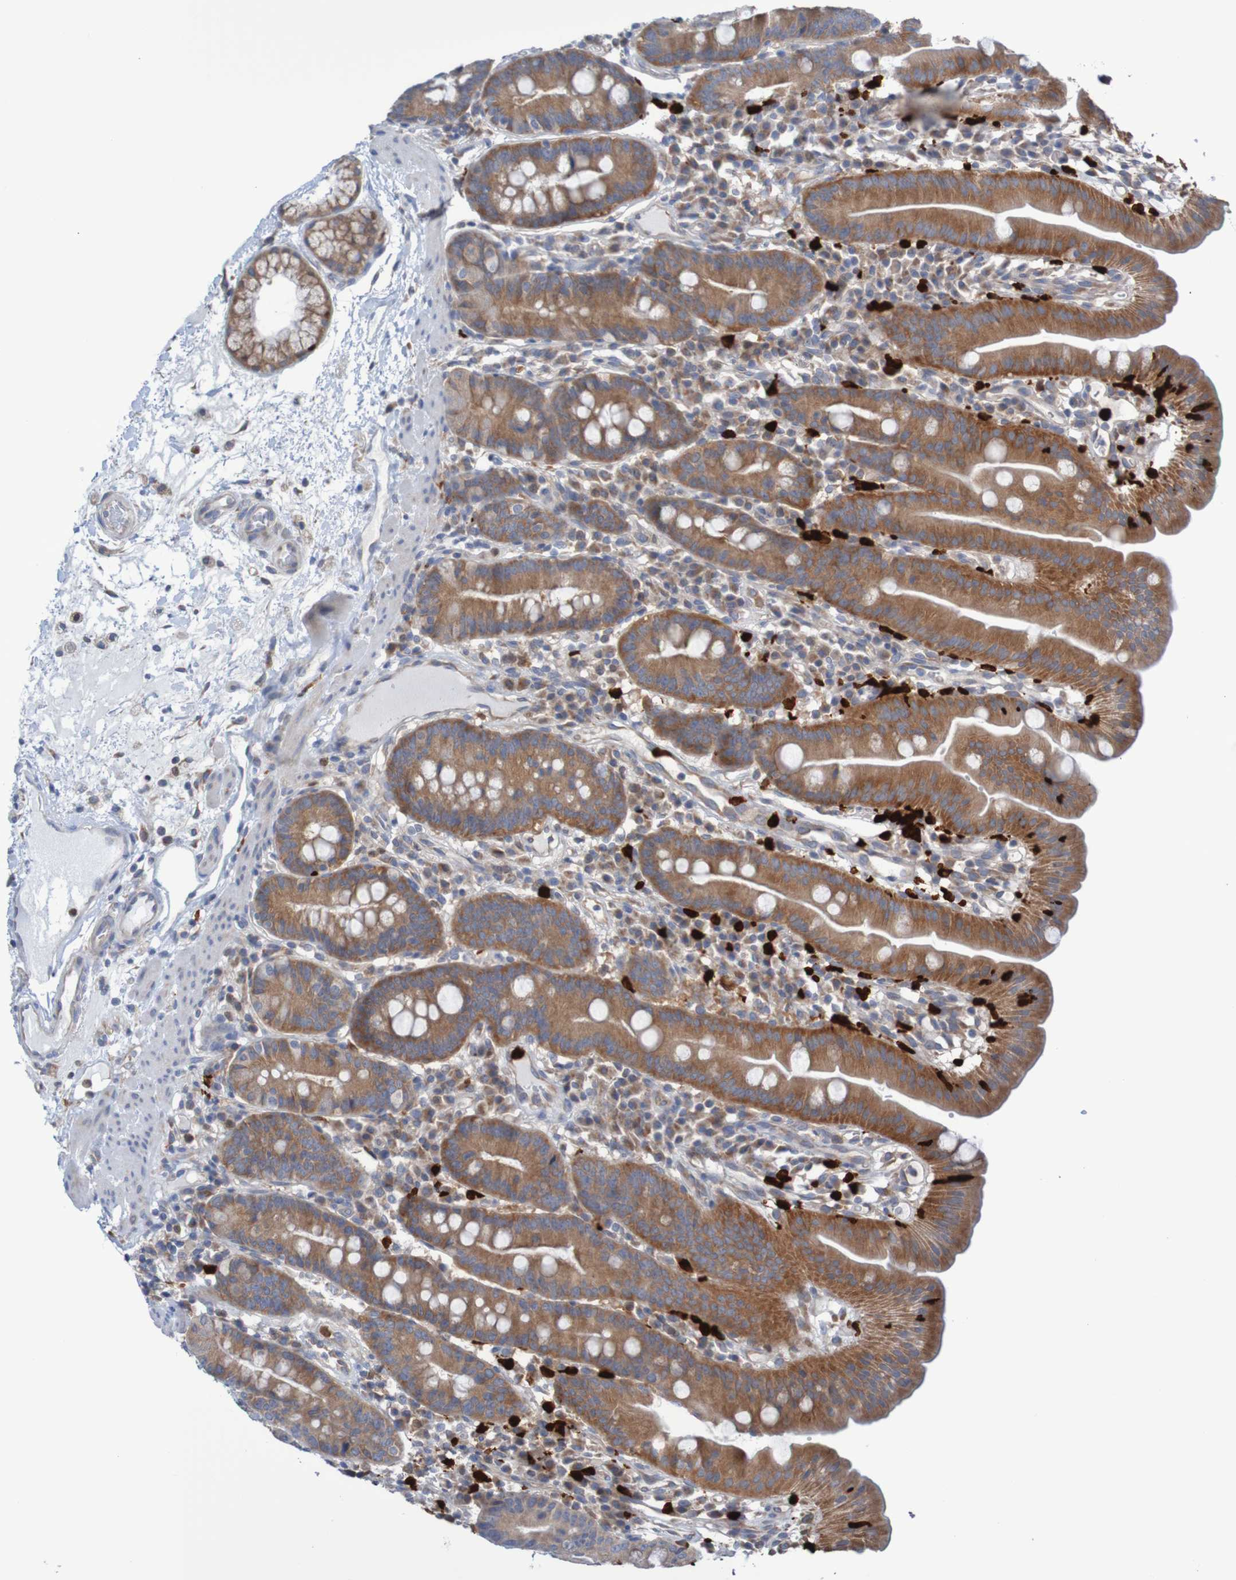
{"staining": {"intensity": "moderate", "quantity": ">75%", "location": "cytoplasmic/membranous"}, "tissue": "duodenum", "cell_type": "Glandular cells", "image_type": "normal", "snomed": [{"axis": "morphology", "description": "Normal tissue, NOS"}, {"axis": "topography", "description": "Duodenum"}], "caption": "A medium amount of moderate cytoplasmic/membranous positivity is seen in approximately >75% of glandular cells in benign duodenum.", "gene": "PARP4", "patient": {"sex": "male", "age": 50}}